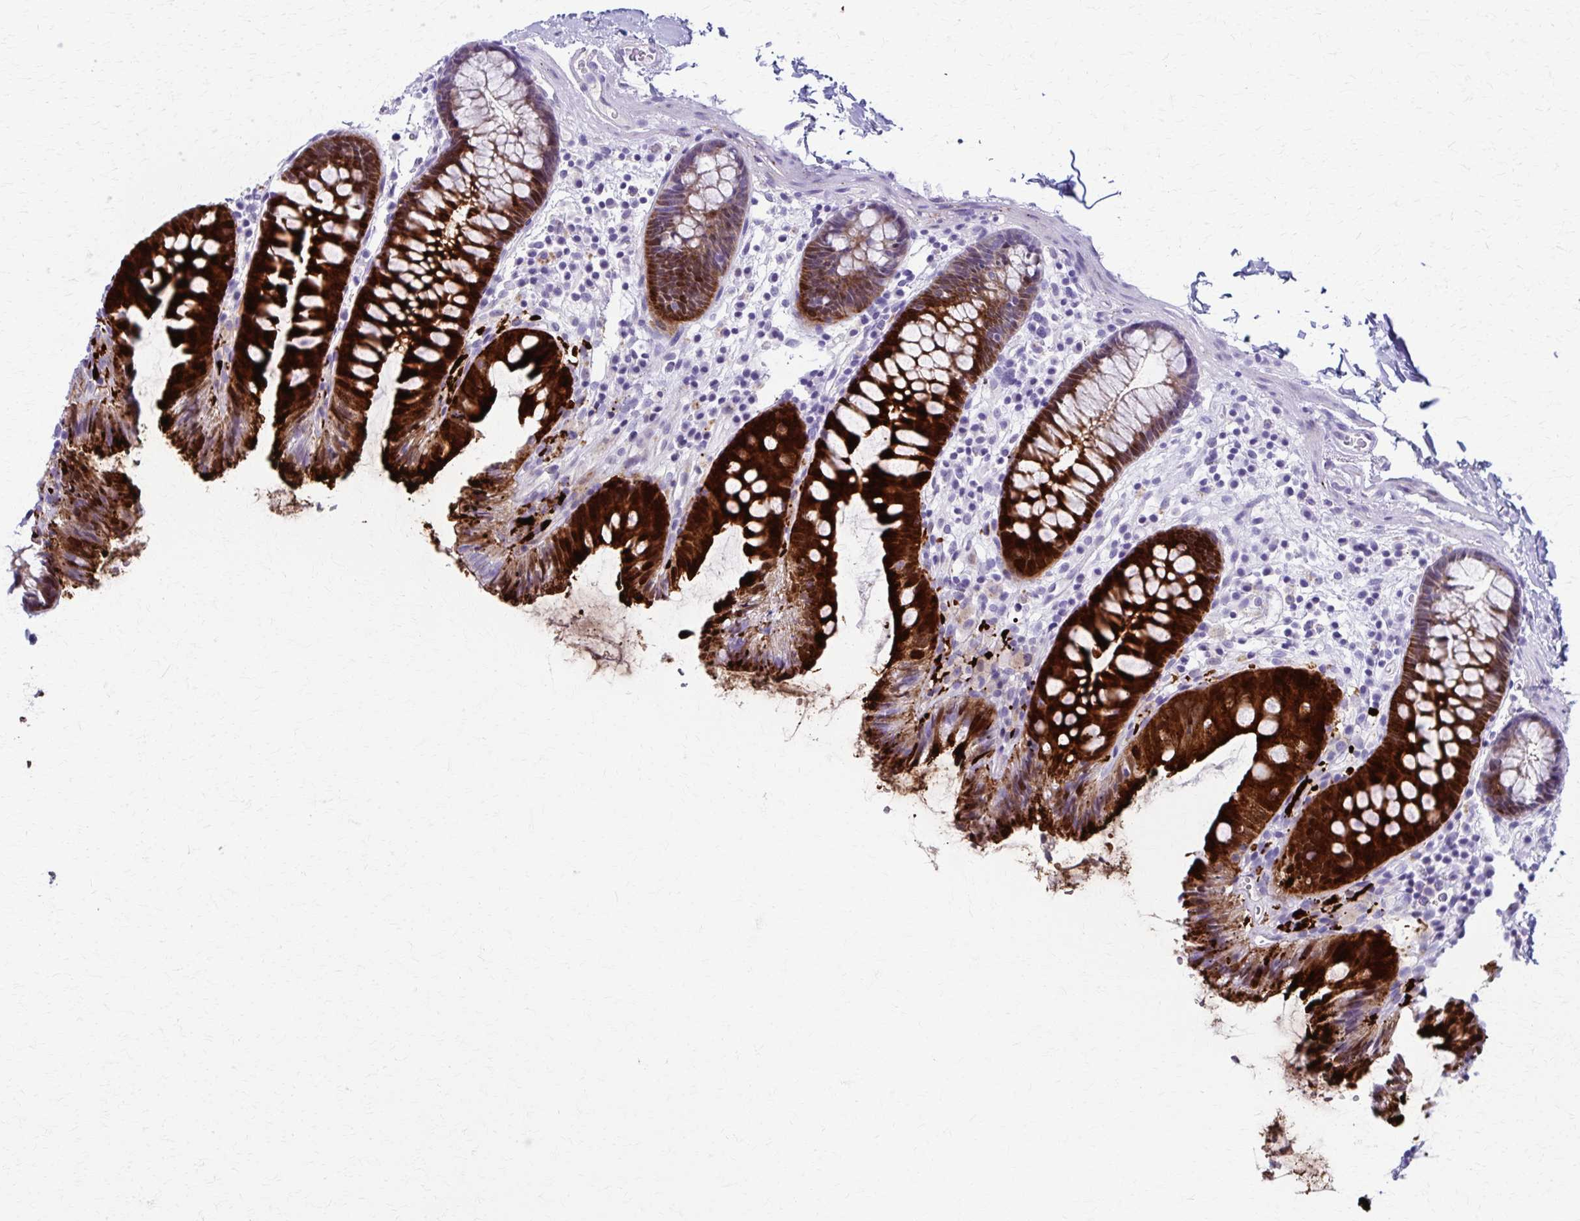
{"staining": {"intensity": "negative", "quantity": "none", "location": "none"}, "tissue": "colon", "cell_type": "Endothelial cells", "image_type": "normal", "snomed": [{"axis": "morphology", "description": "Normal tissue, NOS"}, {"axis": "topography", "description": "Colon"}], "caption": "The image reveals no staining of endothelial cells in benign colon. The staining is performed using DAB brown chromogen with nuclei counter-stained in using hematoxylin.", "gene": "TMEM60", "patient": {"sex": "male", "age": 84}}